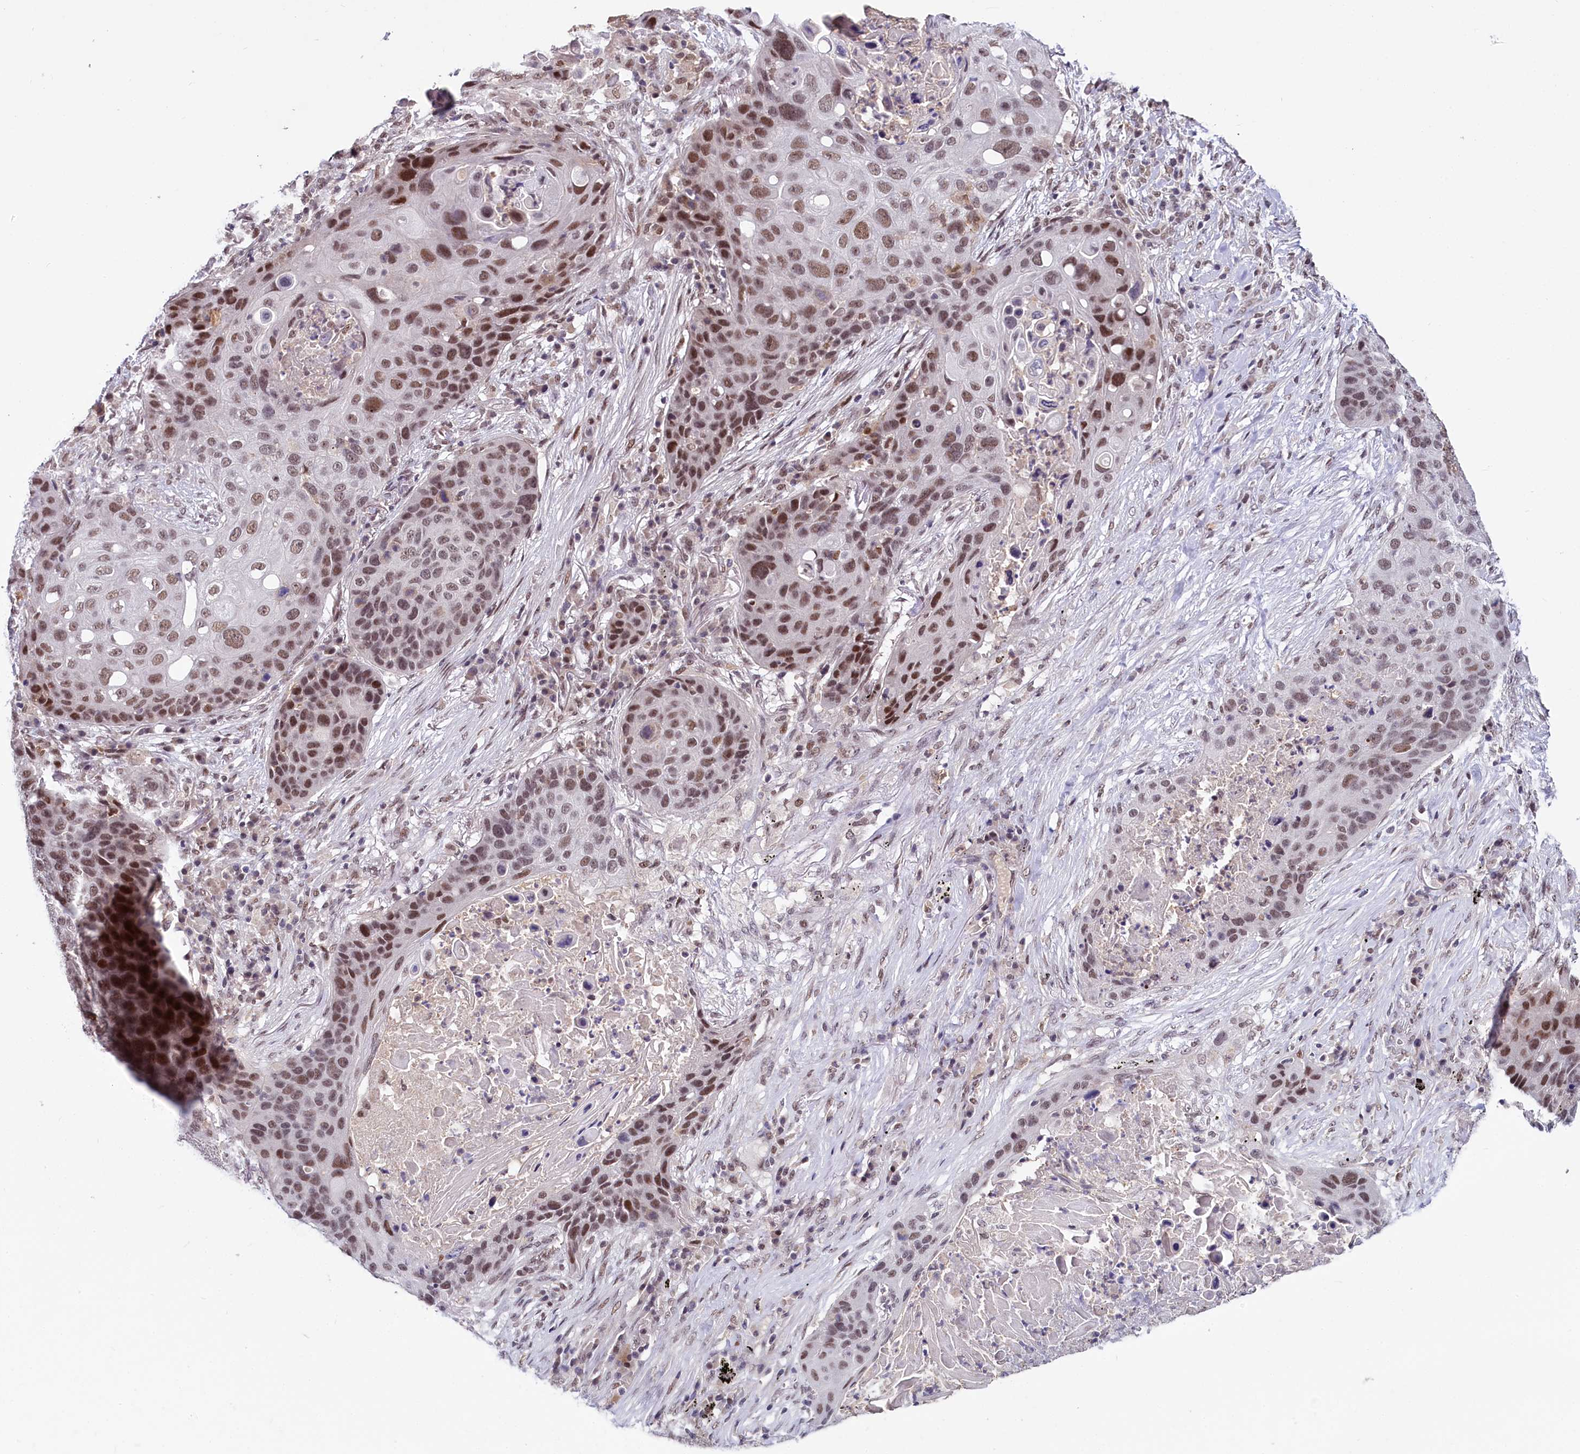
{"staining": {"intensity": "moderate", "quantity": ">75%", "location": "nuclear"}, "tissue": "lung cancer", "cell_type": "Tumor cells", "image_type": "cancer", "snomed": [{"axis": "morphology", "description": "Squamous cell carcinoma, NOS"}, {"axis": "topography", "description": "Lung"}], "caption": "Tumor cells show medium levels of moderate nuclear positivity in approximately >75% of cells in lung cancer. (DAB IHC with brightfield microscopy, high magnification).", "gene": "SCAF11", "patient": {"sex": "female", "age": 63}}